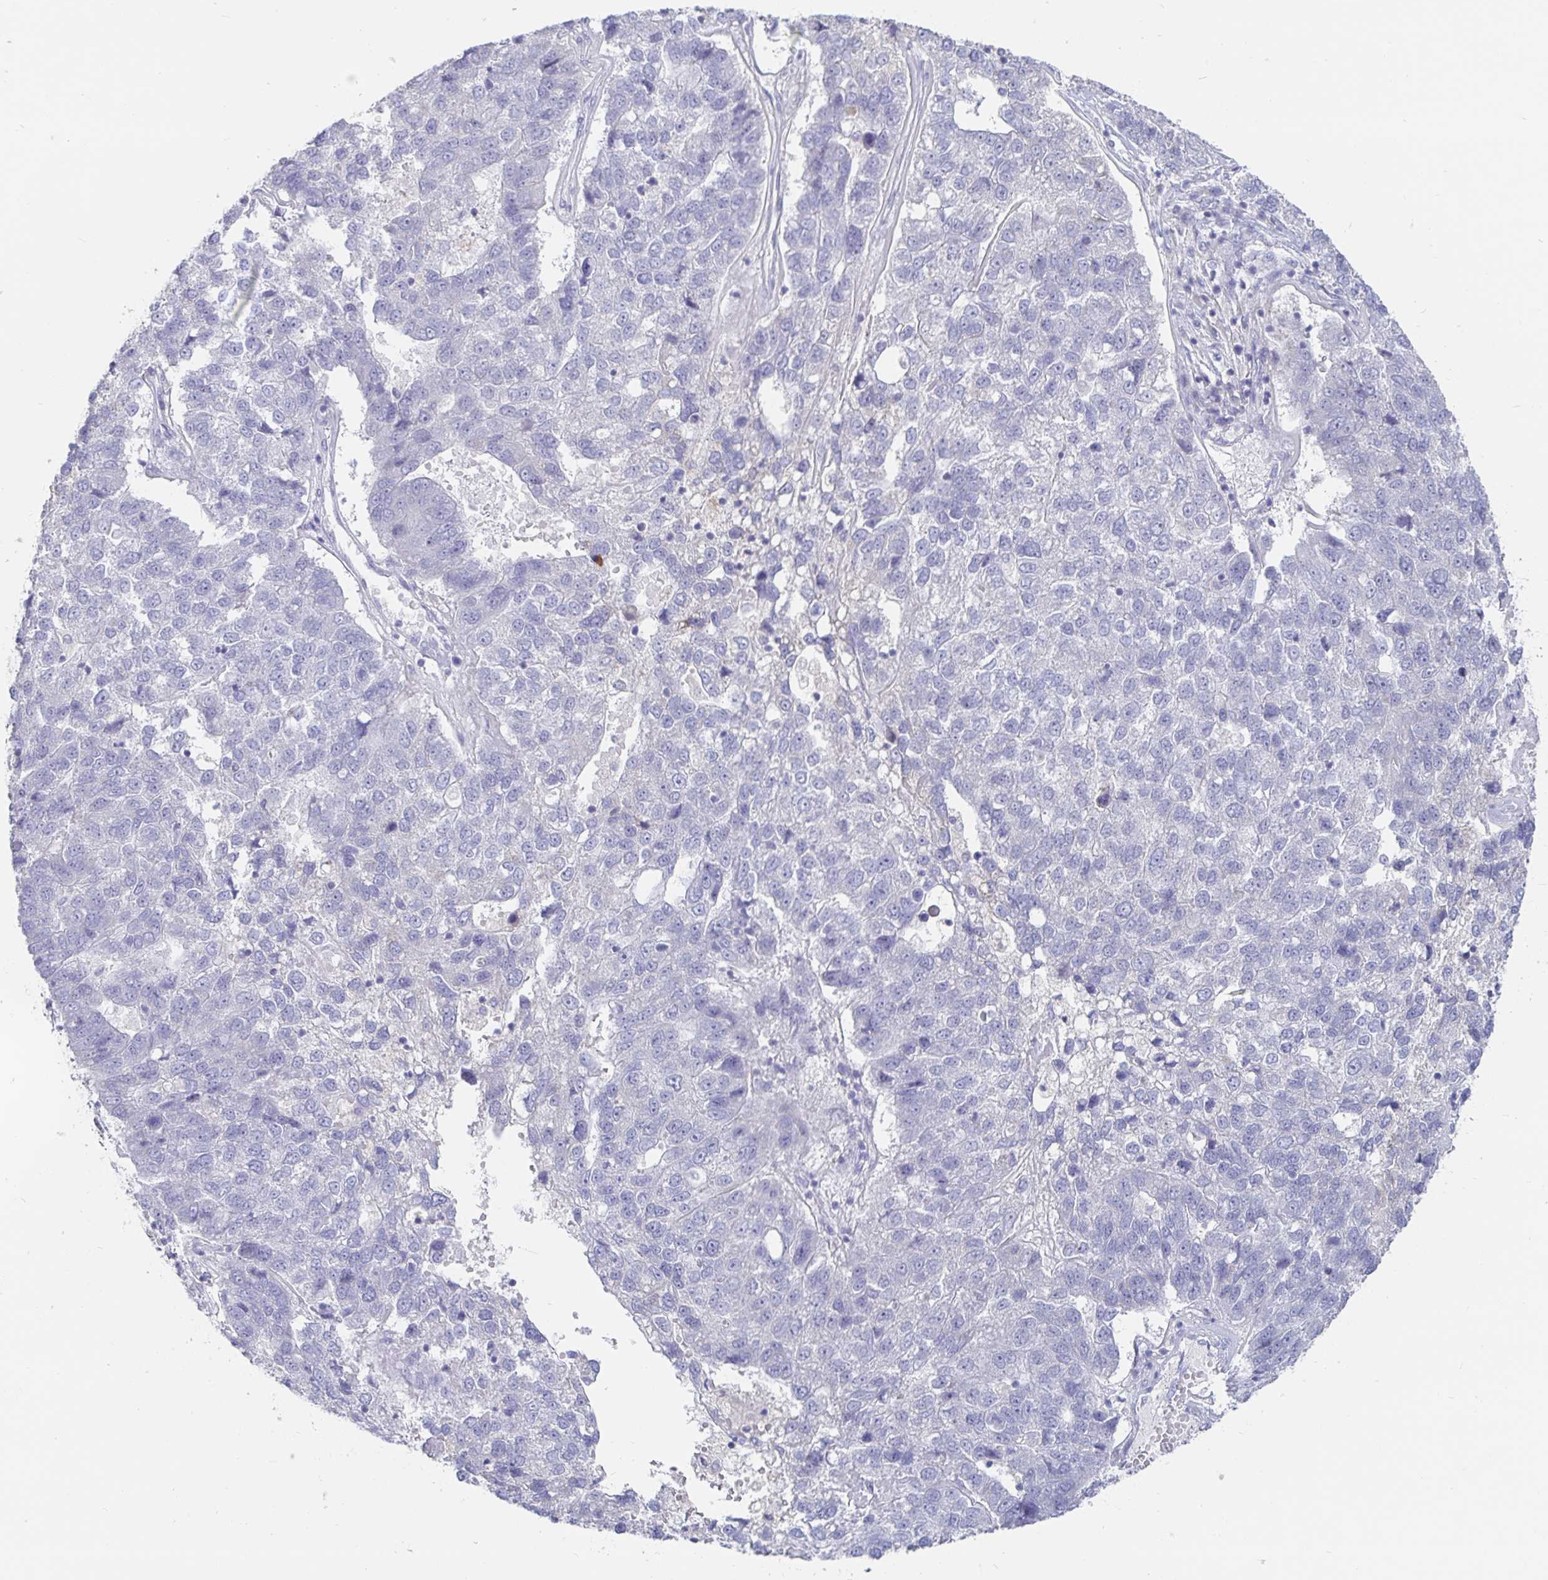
{"staining": {"intensity": "negative", "quantity": "none", "location": "none"}, "tissue": "pancreatic cancer", "cell_type": "Tumor cells", "image_type": "cancer", "snomed": [{"axis": "morphology", "description": "Adenocarcinoma, NOS"}, {"axis": "topography", "description": "Pancreas"}], "caption": "Pancreatic cancer was stained to show a protein in brown. There is no significant staining in tumor cells.", "gene": "SPPL3", "patient": {"sex": "female", "age": 61}}